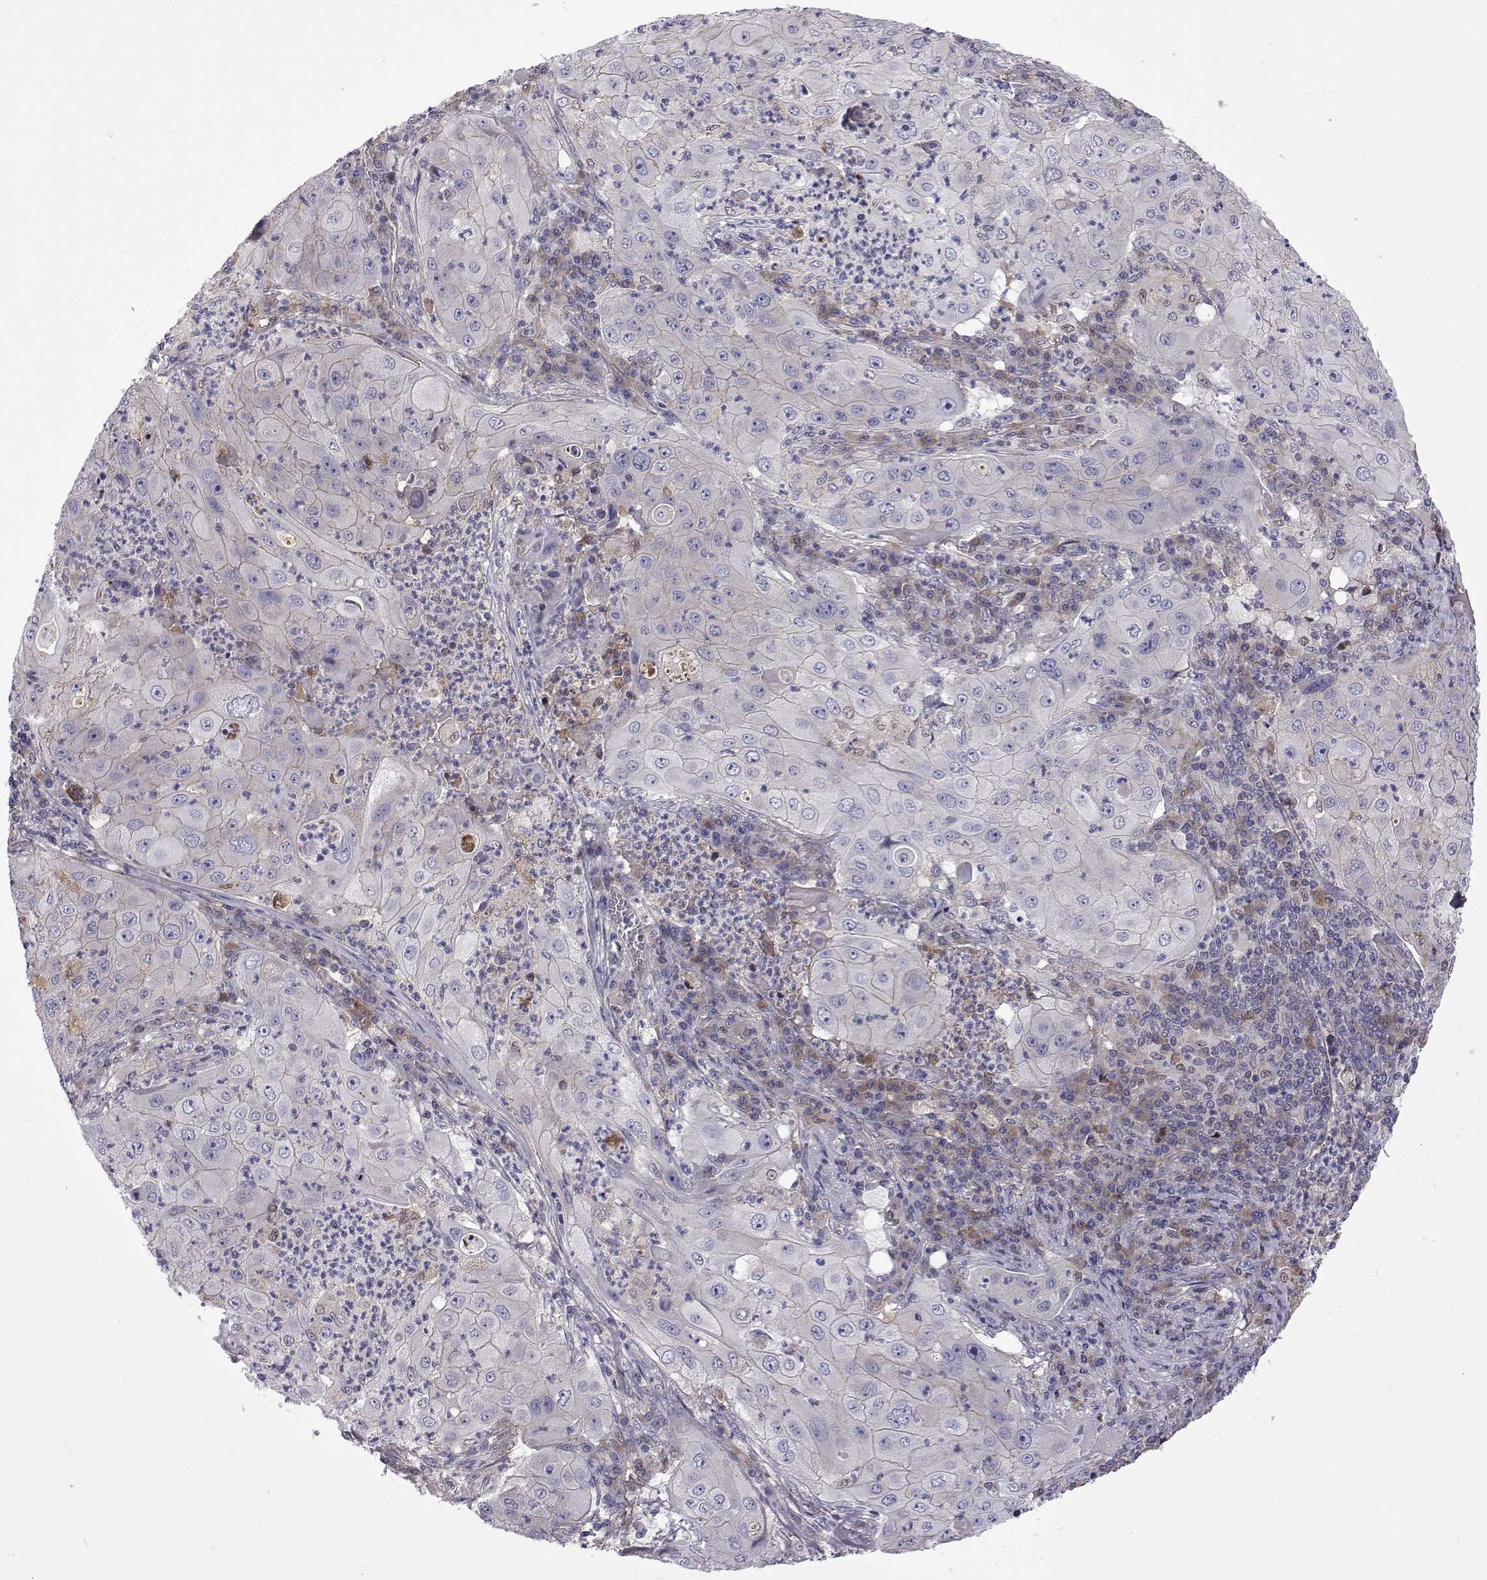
{"staining": {"intensity": "negative", "quantity": "none", "location": "none"}, "tissue": "lung cancer", "cell_type": "Tumor cells", "image_type": "cancer", "snomed": [{"axis": "morphology", "description": "Squamous cell carcinoma, NOS"}, {"axis": "topography", "description": "Lung"}], "caption": "Immunohistochemical staining of squamous cell carcinoma (lung) demonstrates no significant staining in tumor cells.", "gene": "TCF15", "patient": {"sex": "female", "age": 59}}